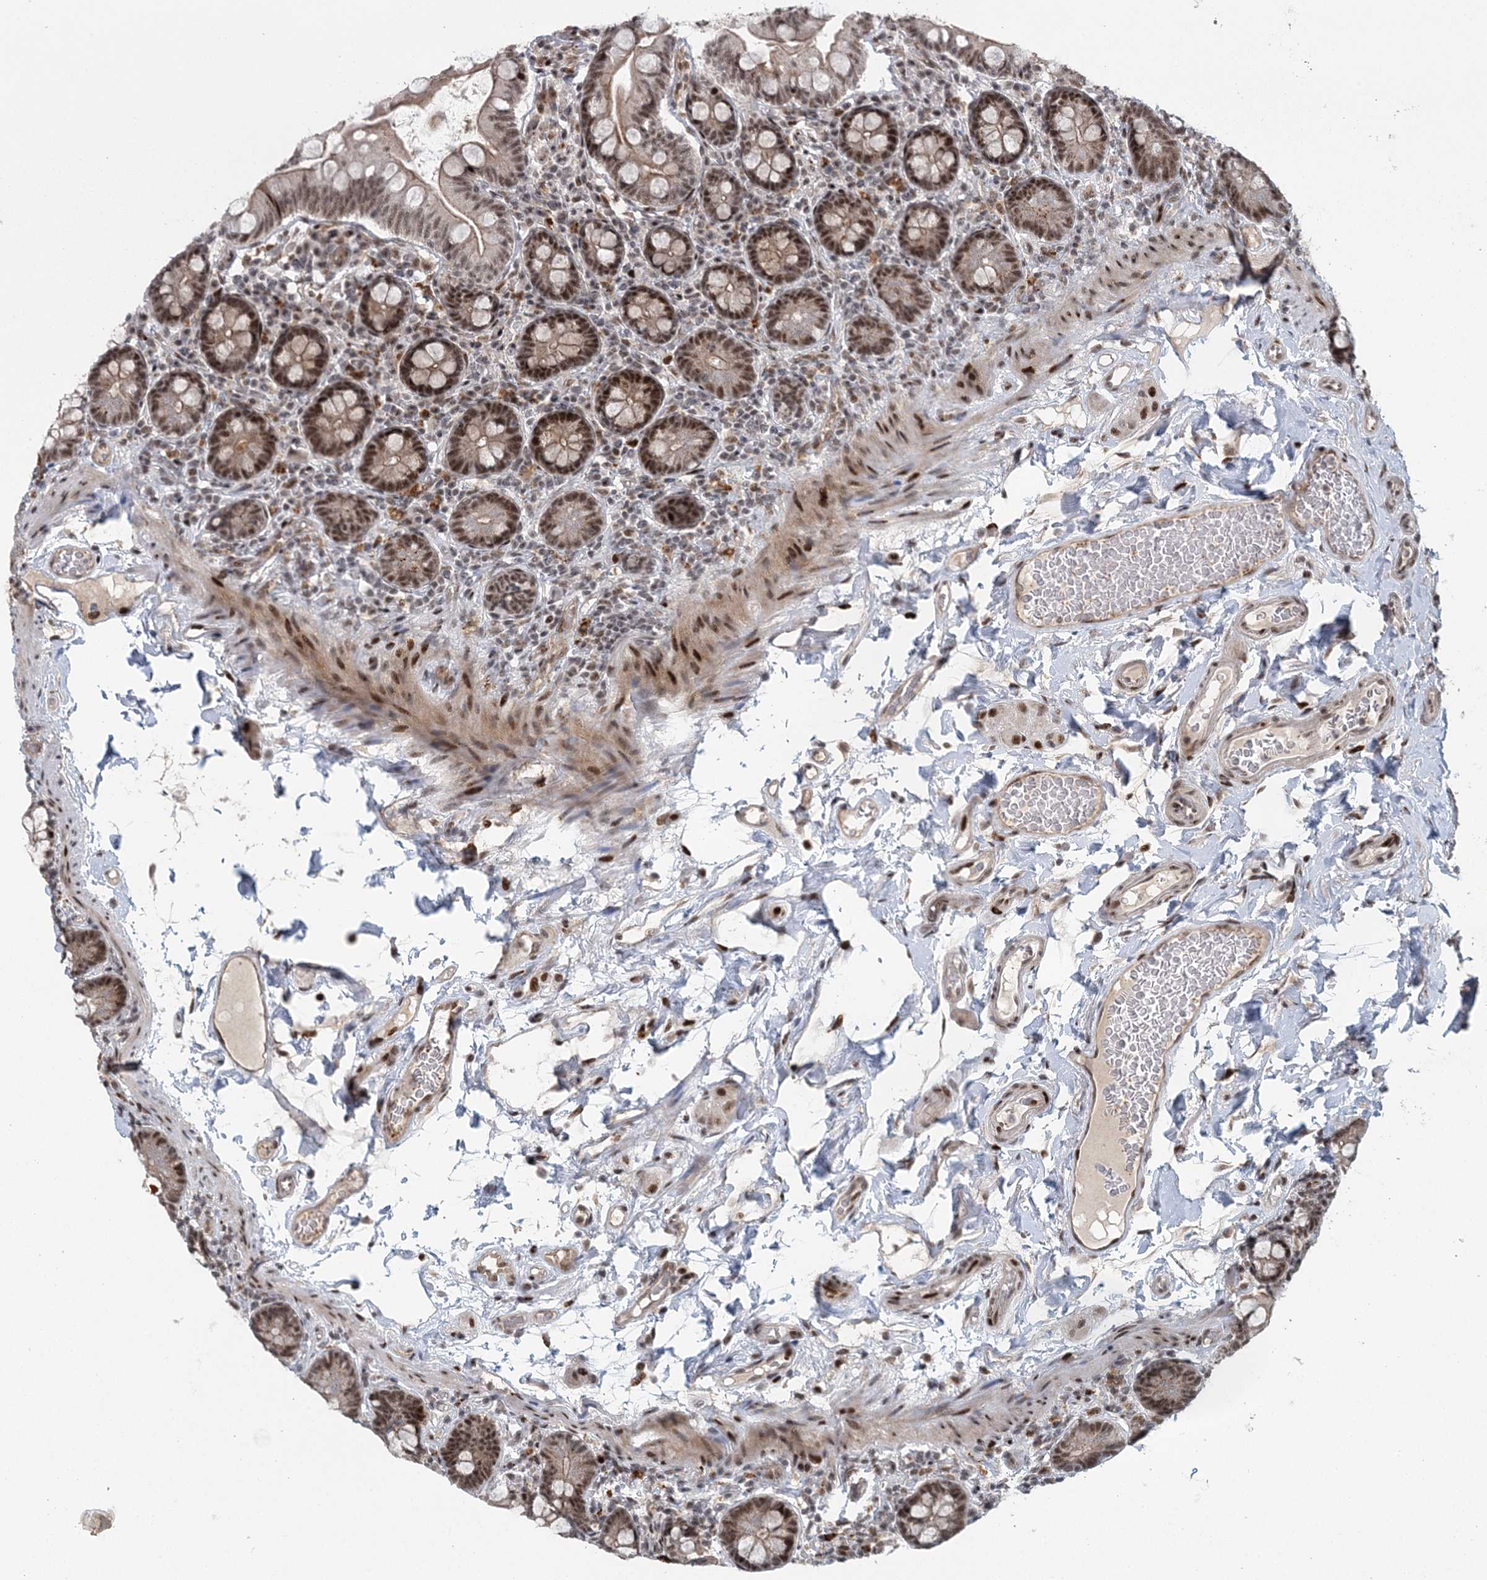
{"staining": {"intensity": "strong", "quantity": ">75%", "location": "cytoplasmic/membranous,nuclear"}, "tissue": "small intestine", "cell_type": "Glandular cells", "image_type": "normal", "snomed": [{"axis": "morphology", "description": "Normal tissue, NOS"}, {"axis": "topography", "description": "Small intestine"}], "caption": "Protein expression by immunohistochemistry (IHC) displays strong cytoplasmic/membranous,nuclear staining in about >75% of glandular cells in normal small intestine.", "gene": "CWC22", "patient": {"sex": "female", "age": 64}}